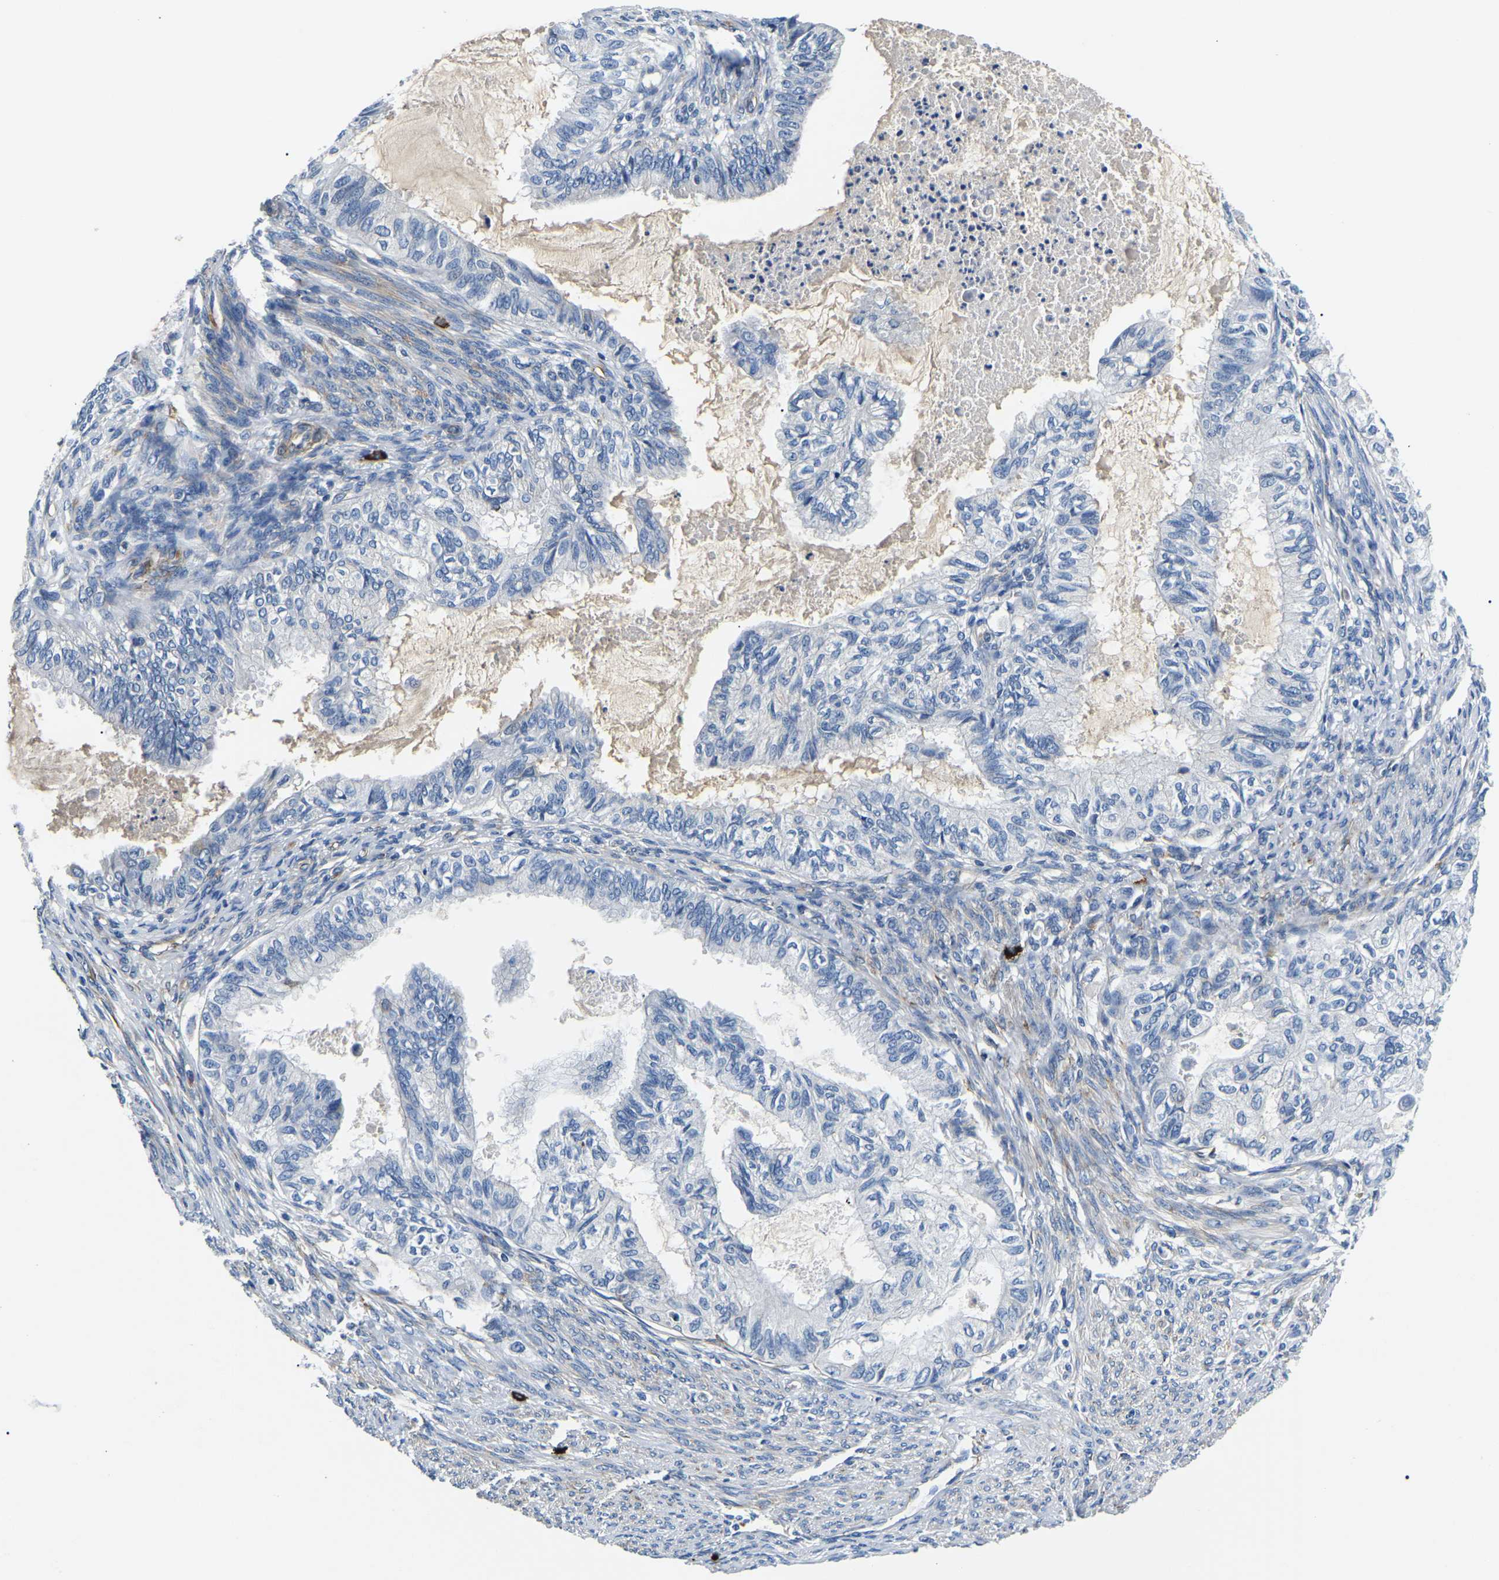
{"staining": {"intensity": "negative", "quantity": "none", "location": "none"}, "tissue": "cervical cancer", "cell_type": "Tumor cells", "image_type": "cancer", "snomed": [{"axis": "morphology", "description": "Normal tissue, NOS"}, {"axis": "morphology", "description": "Adenocarcinoma, NOS"}, {"axis": "topography", "description": "Cervix"}, {"axis": "topography", "description": "Endometrium"}], "caption": "This is an immunohistochemistry (IHC) histopathology image of human adenocarcinoma (cervical). There is no expression in tumor cells.", "gene": "DUSP8", "patient": {"sex": "female", "age": 86}}